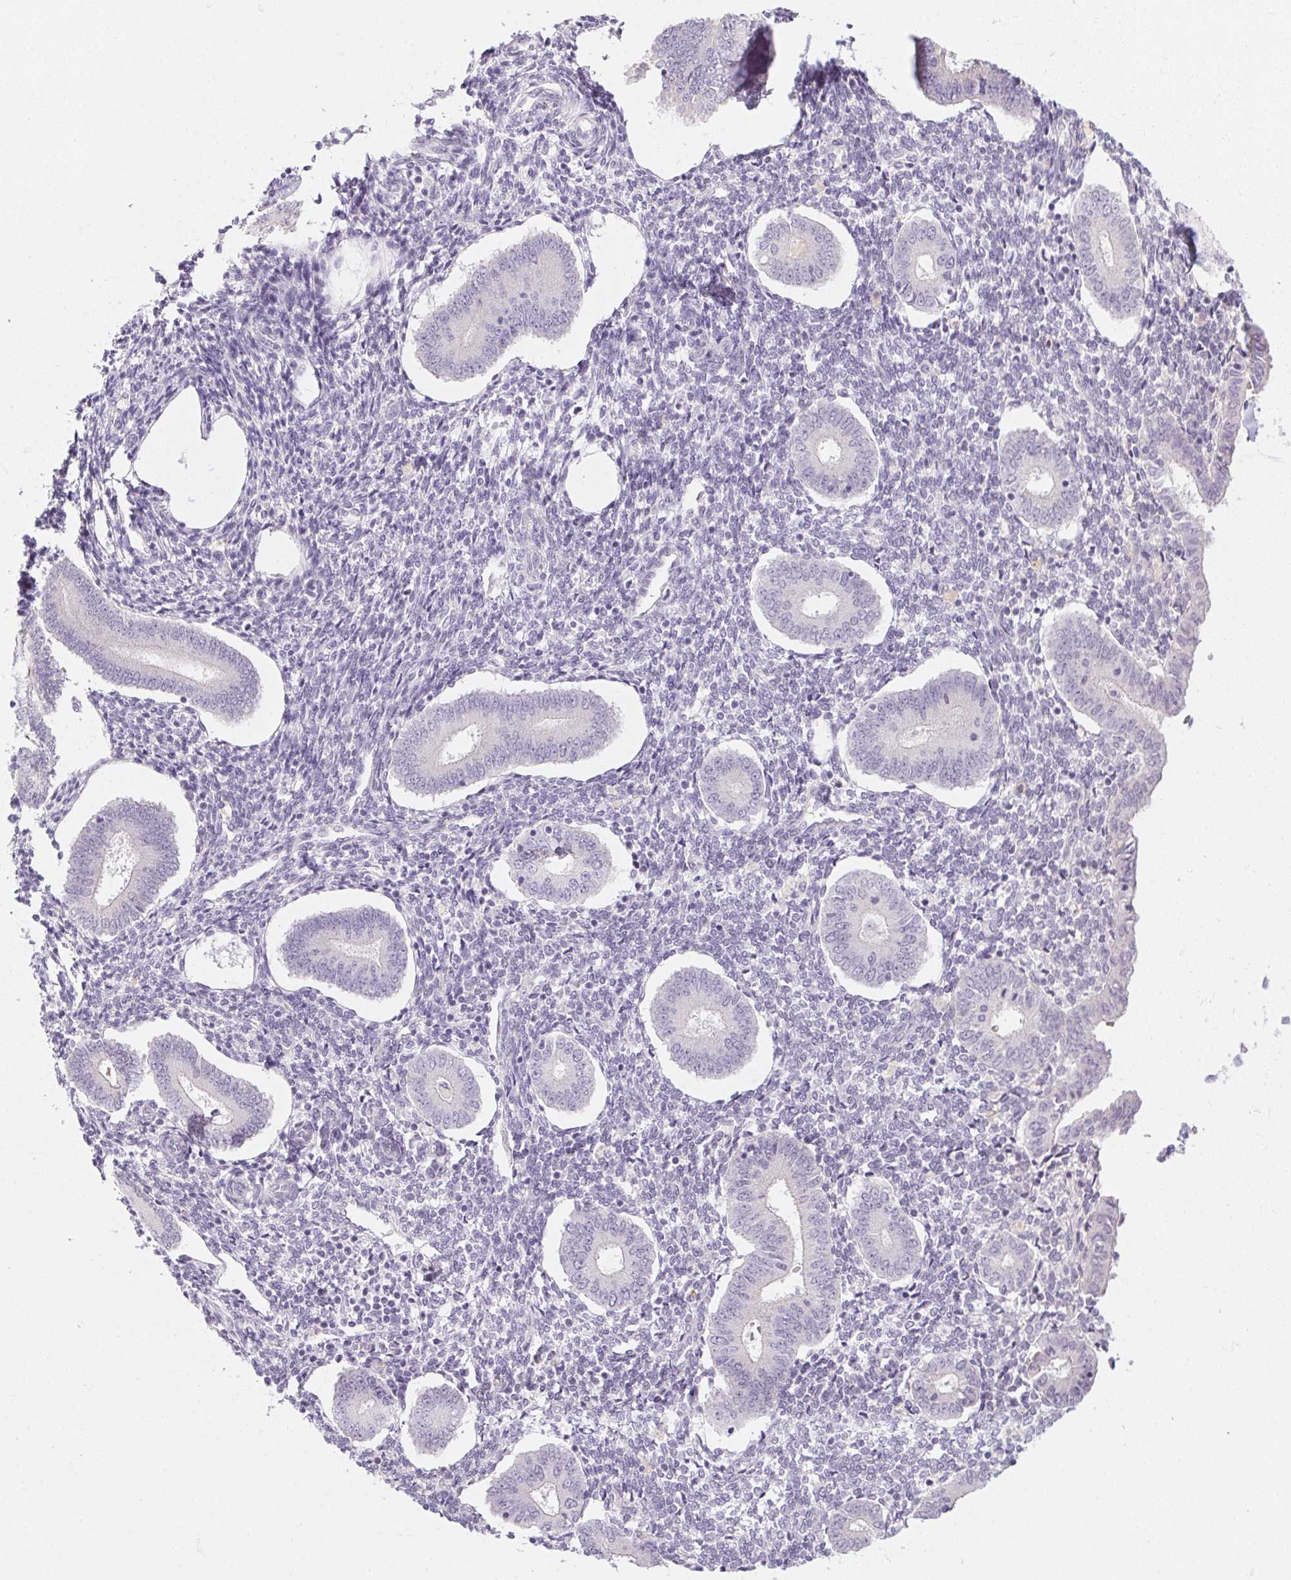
{"staining": {"intensity": "negative", "quantity": "none", "location": "none"}, "tissue": "endometrium", "cell_type": "Cells in endometrial stroma", "image_type": "normal", "snomed": [{"axis": "morphology", "description": "Normal tissue, NOS"}, {"axis": "topography", "description": "Endometrium"}], "caption": "Cells in endometrial stroma are negative for brown protein staining in unremarkable endometrium. (DAB (3,3'-diaminobenzidine) IHC, high magnification).", "gene": "CTCFL", "patient": {"sex": "female", "age": 40}}